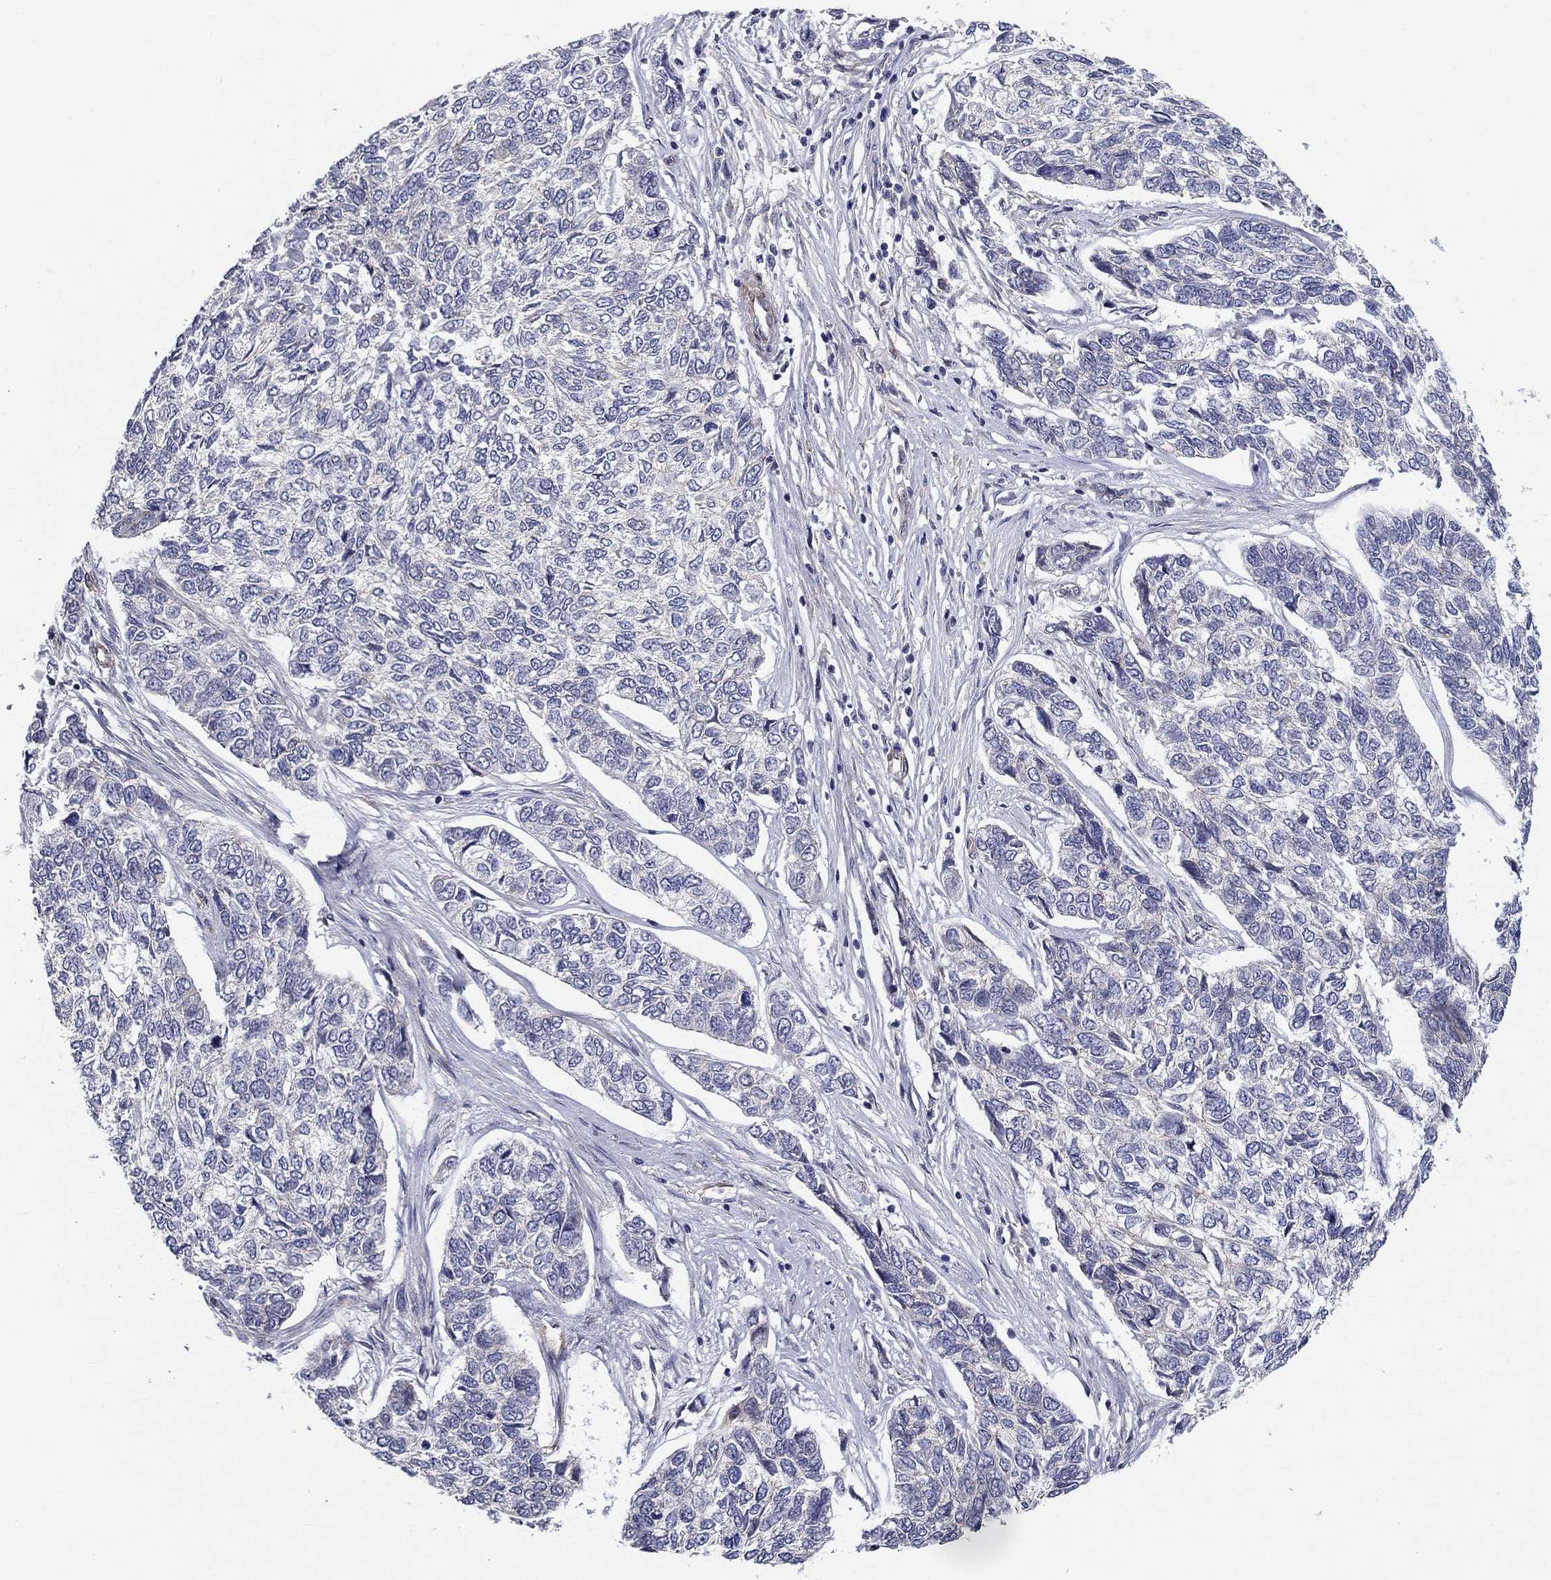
{"staining": {"intensity": "negative", "quantity": "none", "location": "none"}, "tissue": "skin cancer", "cell_type": "Tumor cells", "image_type": "cancer", "snomed": [{"axis": "morphology", "description": "Basal cell carcinoma"}, {"axis": "topography", "description": "Skin"}], "caption": "DAB immunohistochemical staining of skin basal cell carcinoma reveals no significant expression in tumor cells. Brightfield microscopy of immunohistochemistry stained with DAB (brown) and hematoxylin (blue), captured at high magnification.", "gene": "SYNC", "patient": {"sex": "female", "age": 65}}